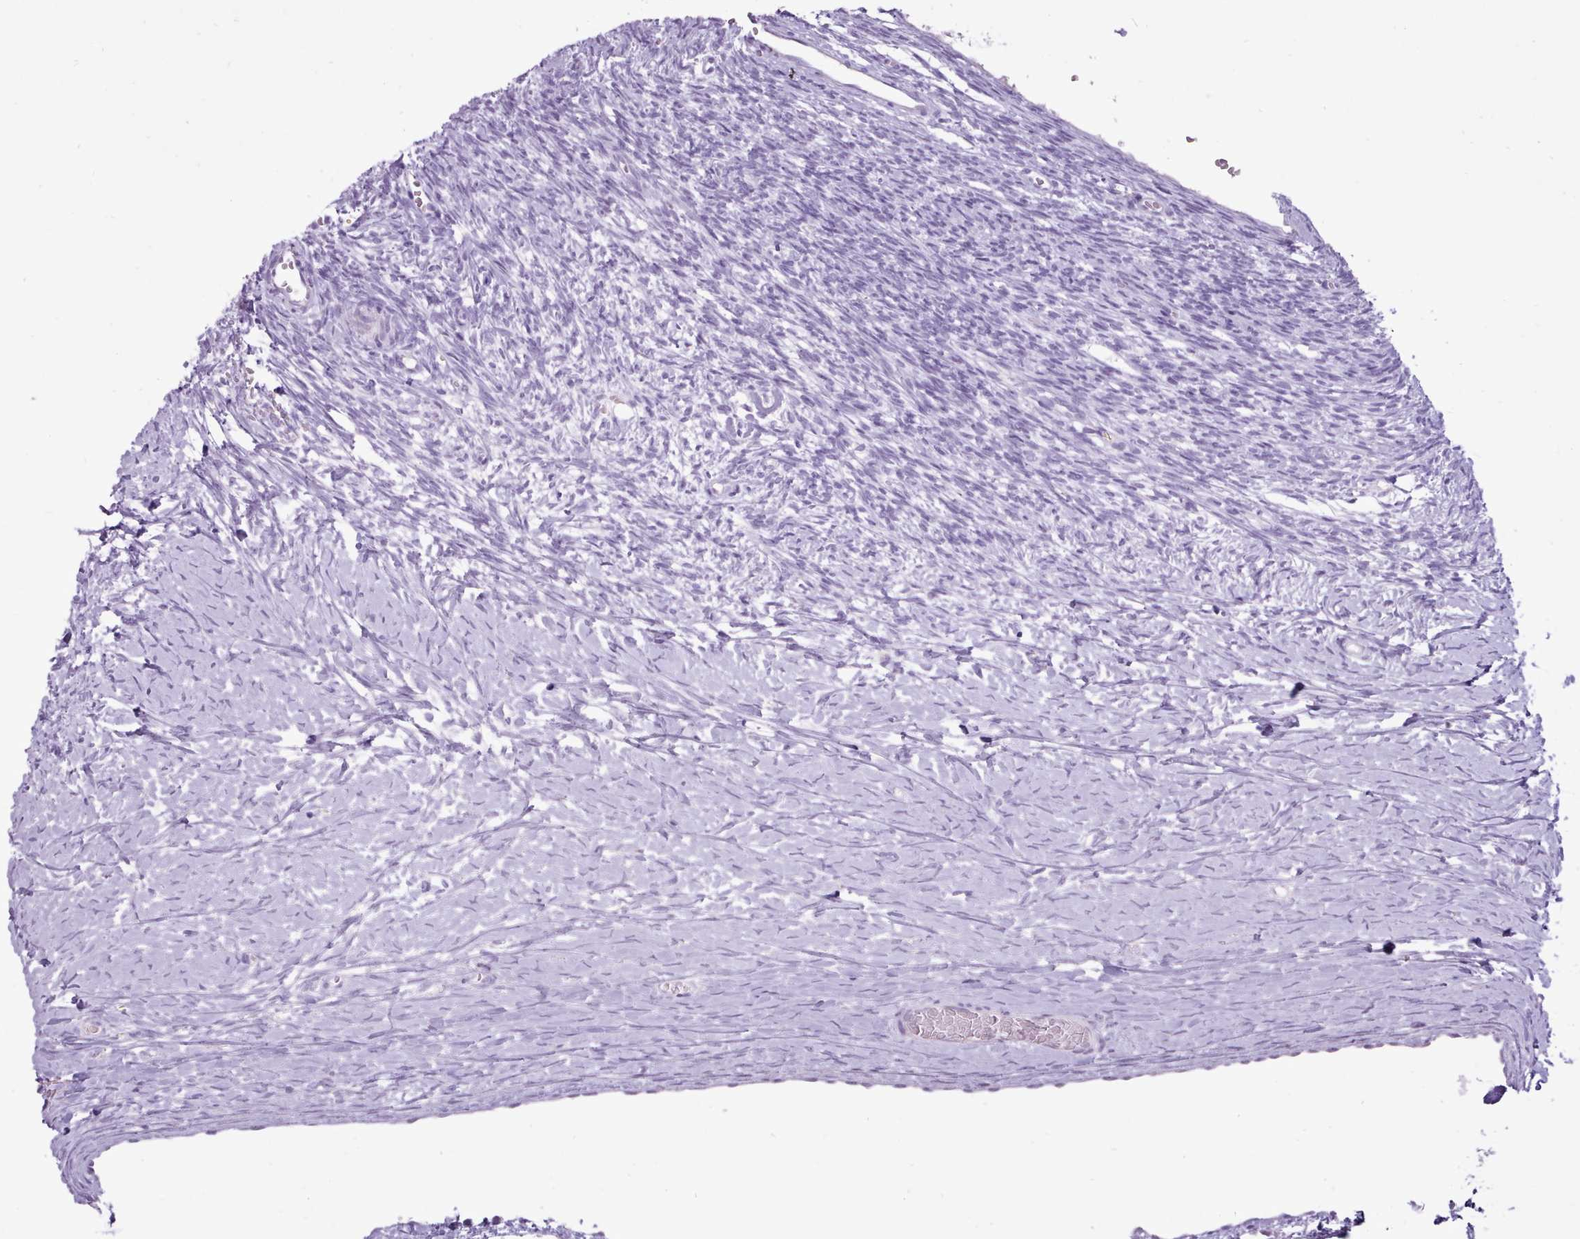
{"staining": {"intensity": "negative", "quantity": "none", "location": "none"}, "tissue": "ovary", "cell_type": "Ovarian stroma cells", "image_type": "normal", "snomed": [{"axis": "morphology", "description": "Normal tissue, NOS"}, {"axis": "topography", "description": "Ovary"}], "caption": "This photomicrograph is of unremarkable ovary stained with immunohistochemistry (IHC) to label a protein in brown with the nuclei are counter-stained blue. There is no expression in ovarian stroma cells. Nuclei are stained in blue.", "gene": "BDKRB2", "patient": {"sex": "female", "age": 39}}